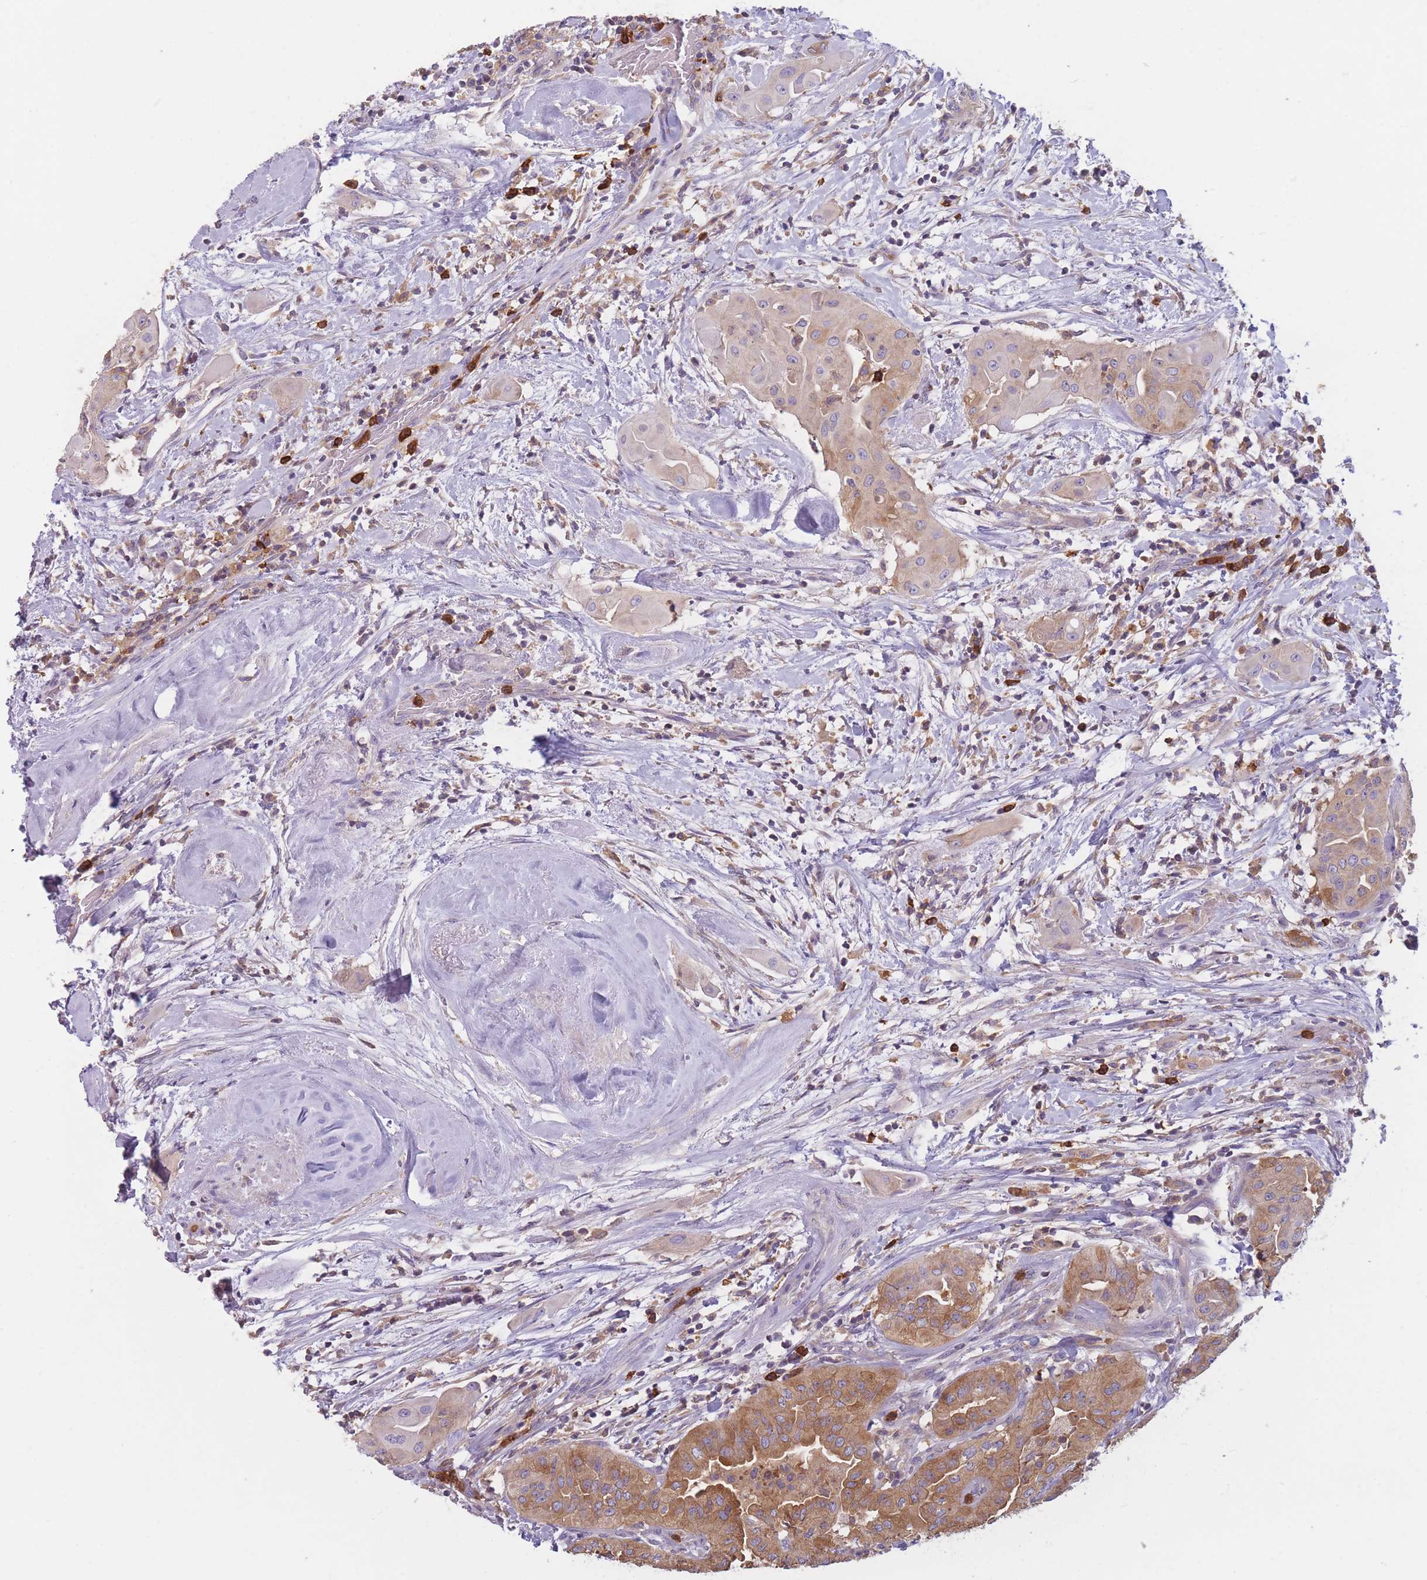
{"staining": {"intensity": "moderate", "quantity": ">75%", "location": "cytoplasmic/membranous"}, "tissue": "thyroid cancer", "cell_type": "Tumor cells", "image_type": "cancer", "snomed": [{"axis": "morphology", "description": "Papillary adenocarcinoma, NOS"}, {"axis": "topography", "description": "Thyroid gland"}], "caption": "Immunohistochemistry (IHC) of thyroid cancer (papillary adenocarcinoma) shows medium levels of moderate cytoplasmic/membranous positivity in about >75% of tumor cells.", "gene": "ST3GAL4", "patient": {"sex": "female", "age": 59}}